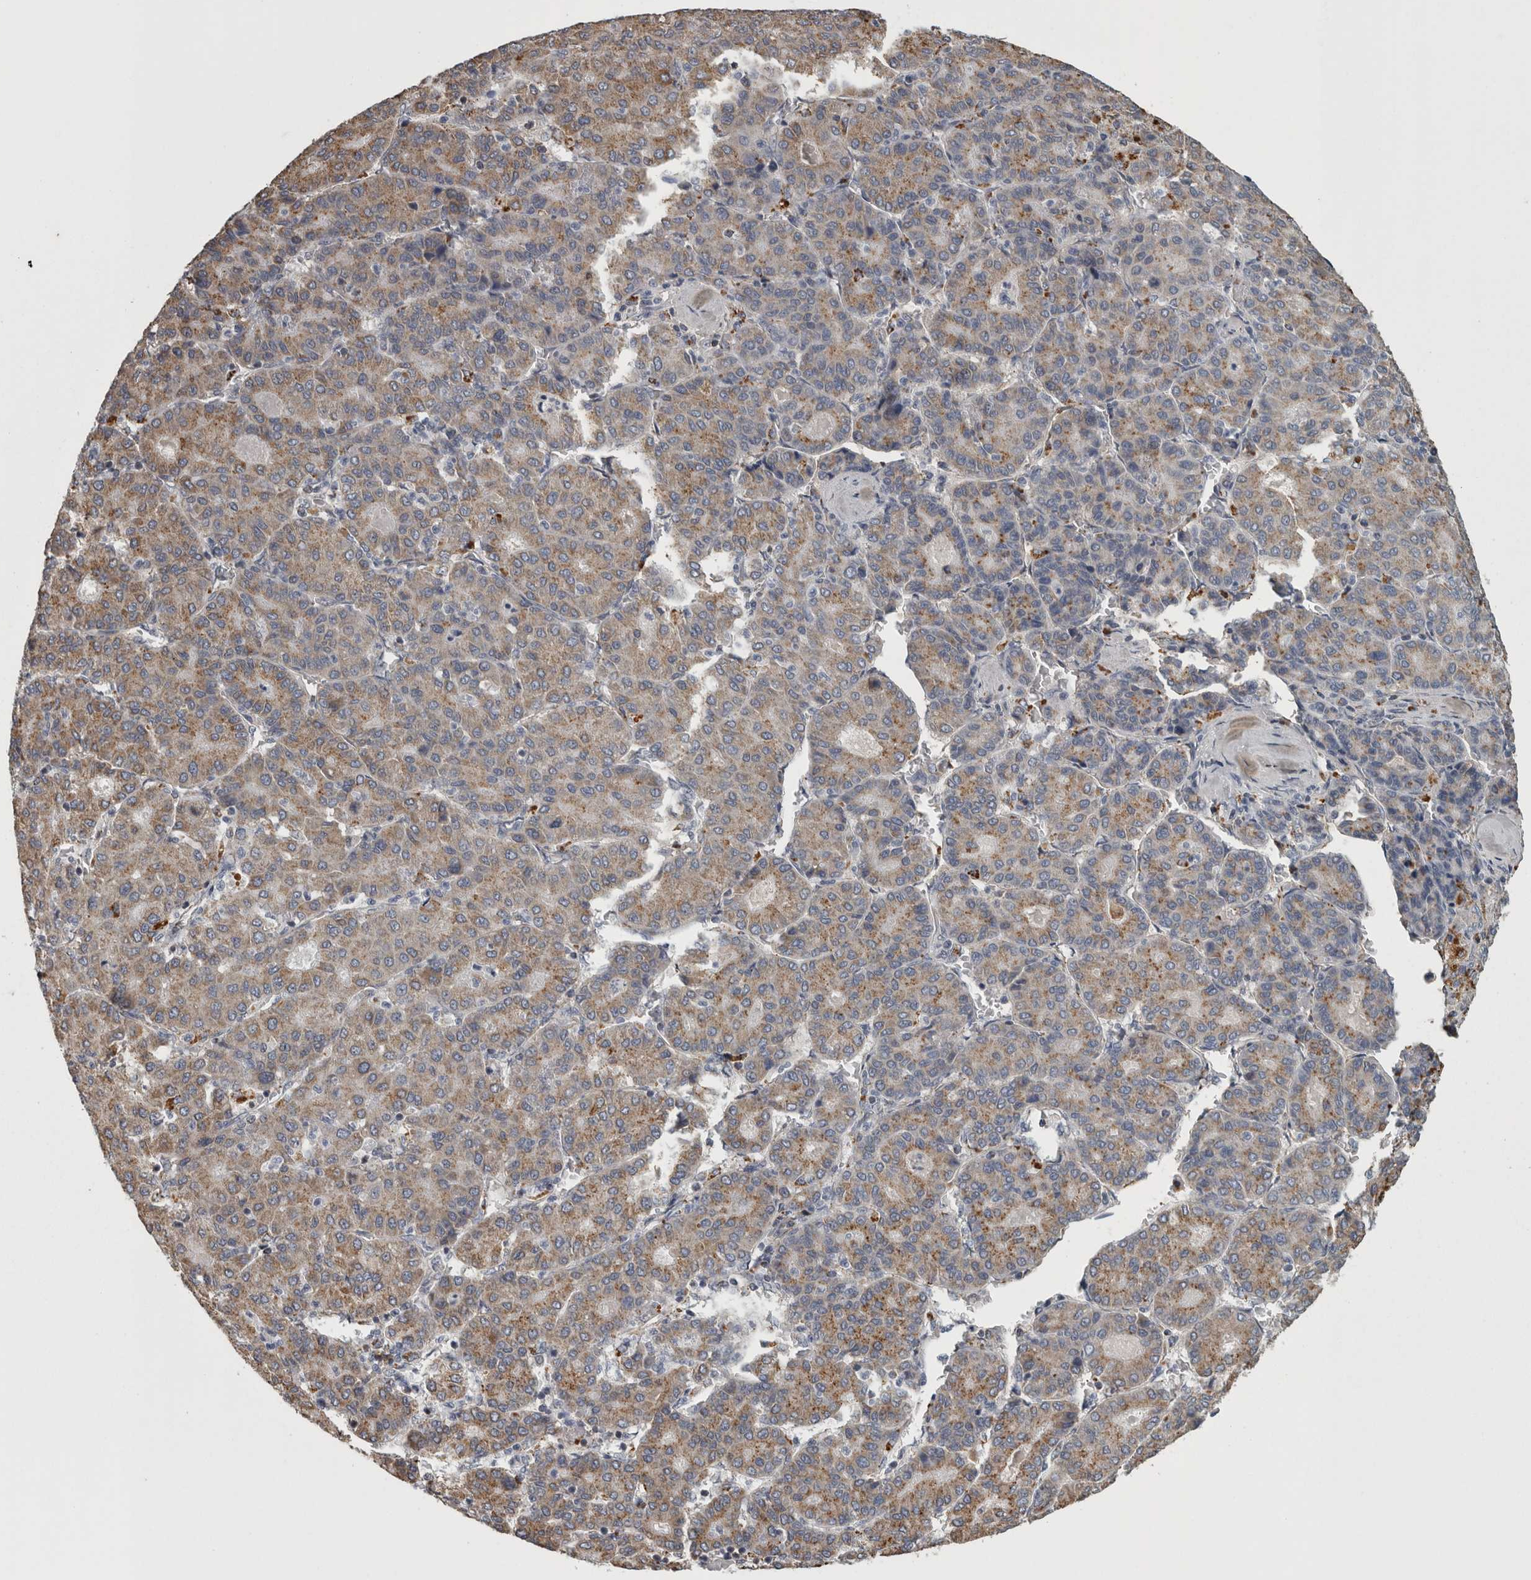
{"staining": {"intensity": "moderate", "quantity": ">75%", "location": "cytoplasmic/membranous"}, "tissue": "liver cancer", "cell_type": "Tumor cells", "image_type": "cancer", "snomed": [{"axis": "morphology", "description": "Carcinoma, Hepatocellular, NOS"}, {"axis": "topography", "description": "Liver"}], "caption": "Immunohistochemistry (DAB (3,3'-diaminobenzidine)) staining of human liver cancer (hepatocellular carcinoma) displays moderate cytoplasmic/membranous protein staining in about >75% of tumor cells.", "gene": "FRK", "patient": {"sex": "male", "age": 65}}